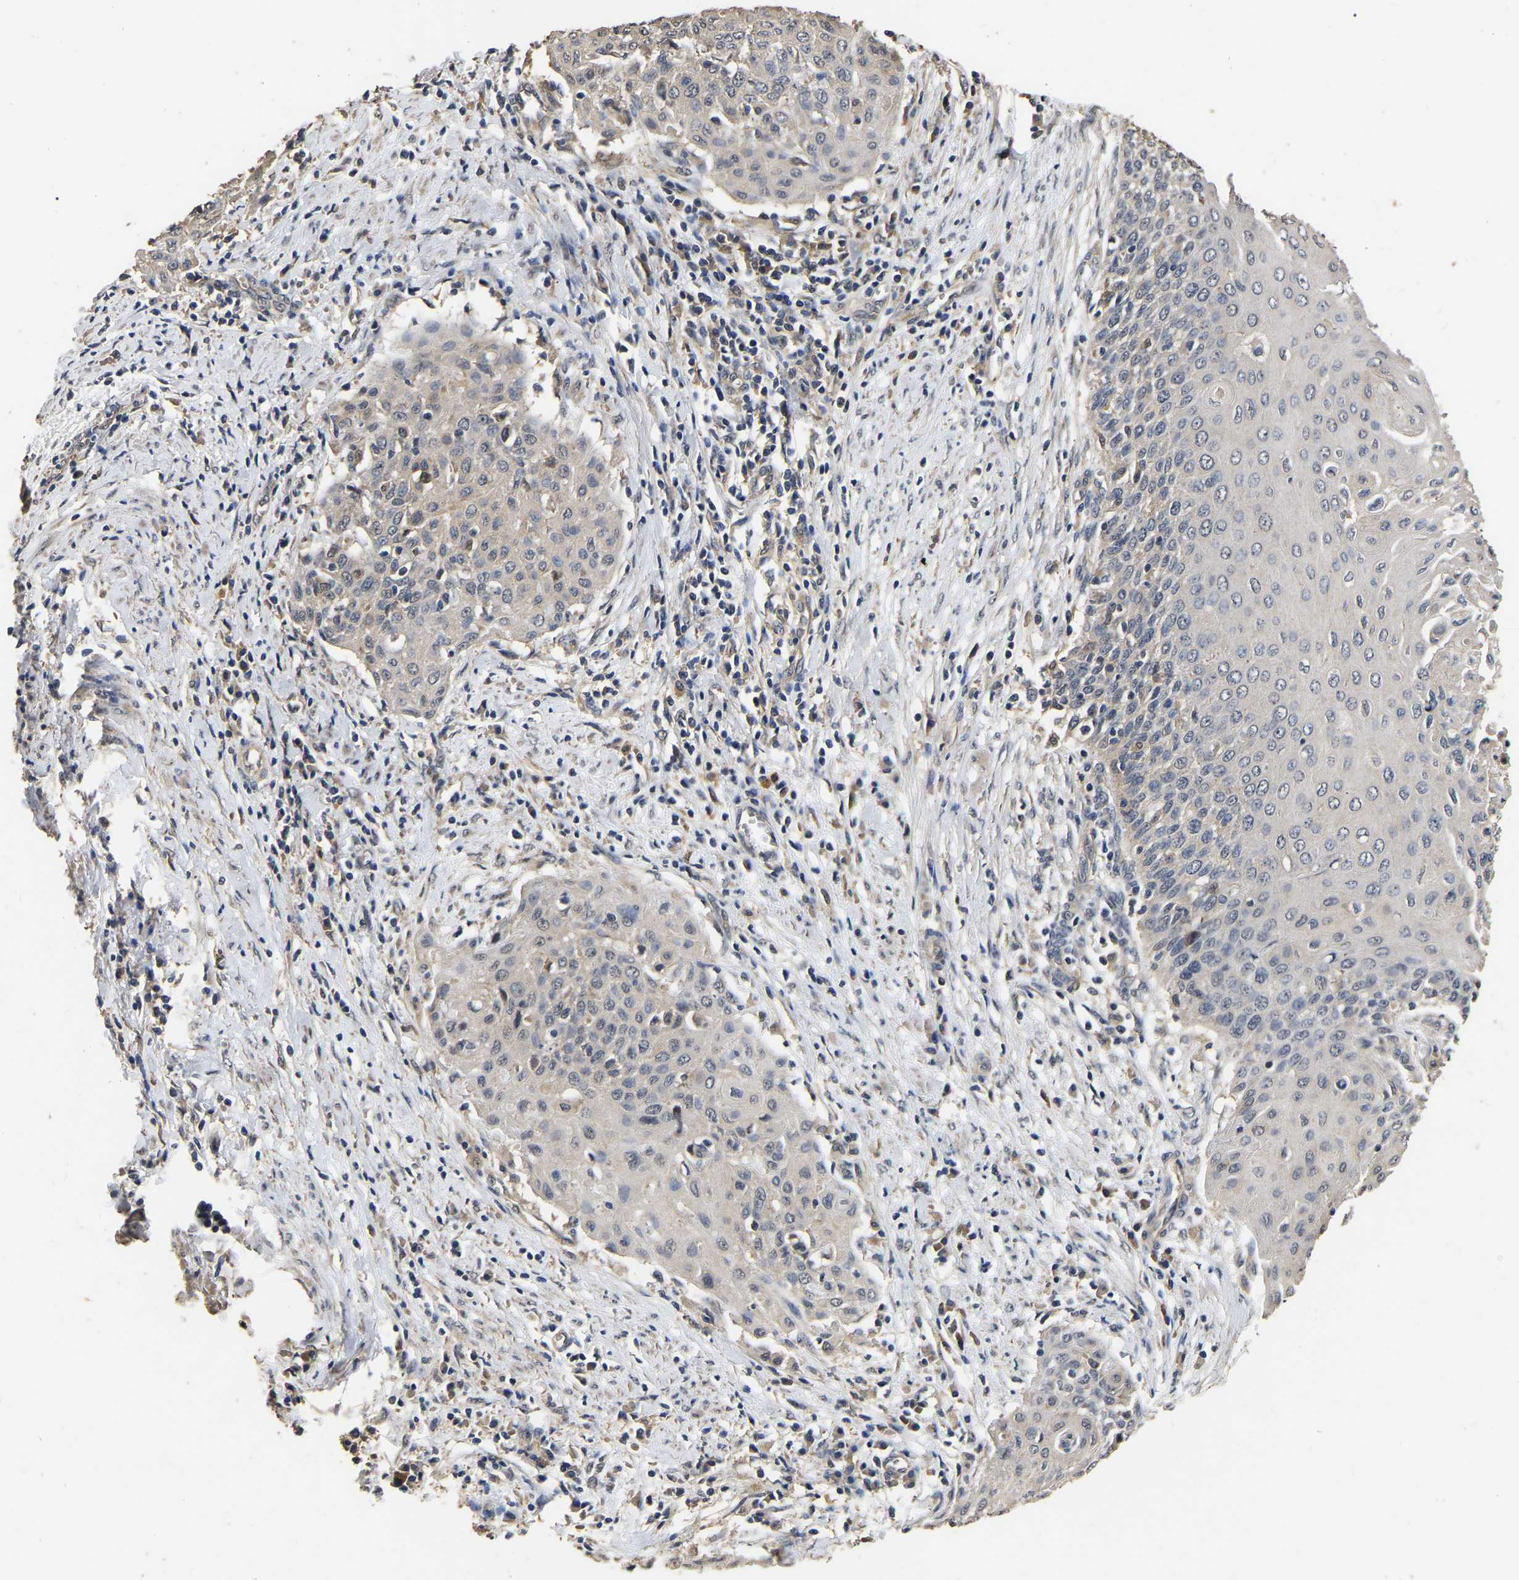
{"staining": {"intensity": "negative", "quantity": "none", "location": "none"}, "tissue": "cervical cancer", "cell_type": "Tumor cells", "image_type": "cancer", "snomed": [{"axis": "morphology", "description": "Squamous cell carcinoma, NOS"}, {"axis": "topography", "description": "Cervix"}], "caption": "DAB (3,3'-diaminobenzidine) immunohistochemical staining of squamous cell carcinoma (cervical) demonstrates no significant staining in tumor cells.", "gene": "STK32C", "patient": {"sex": "female", "age": 39}}